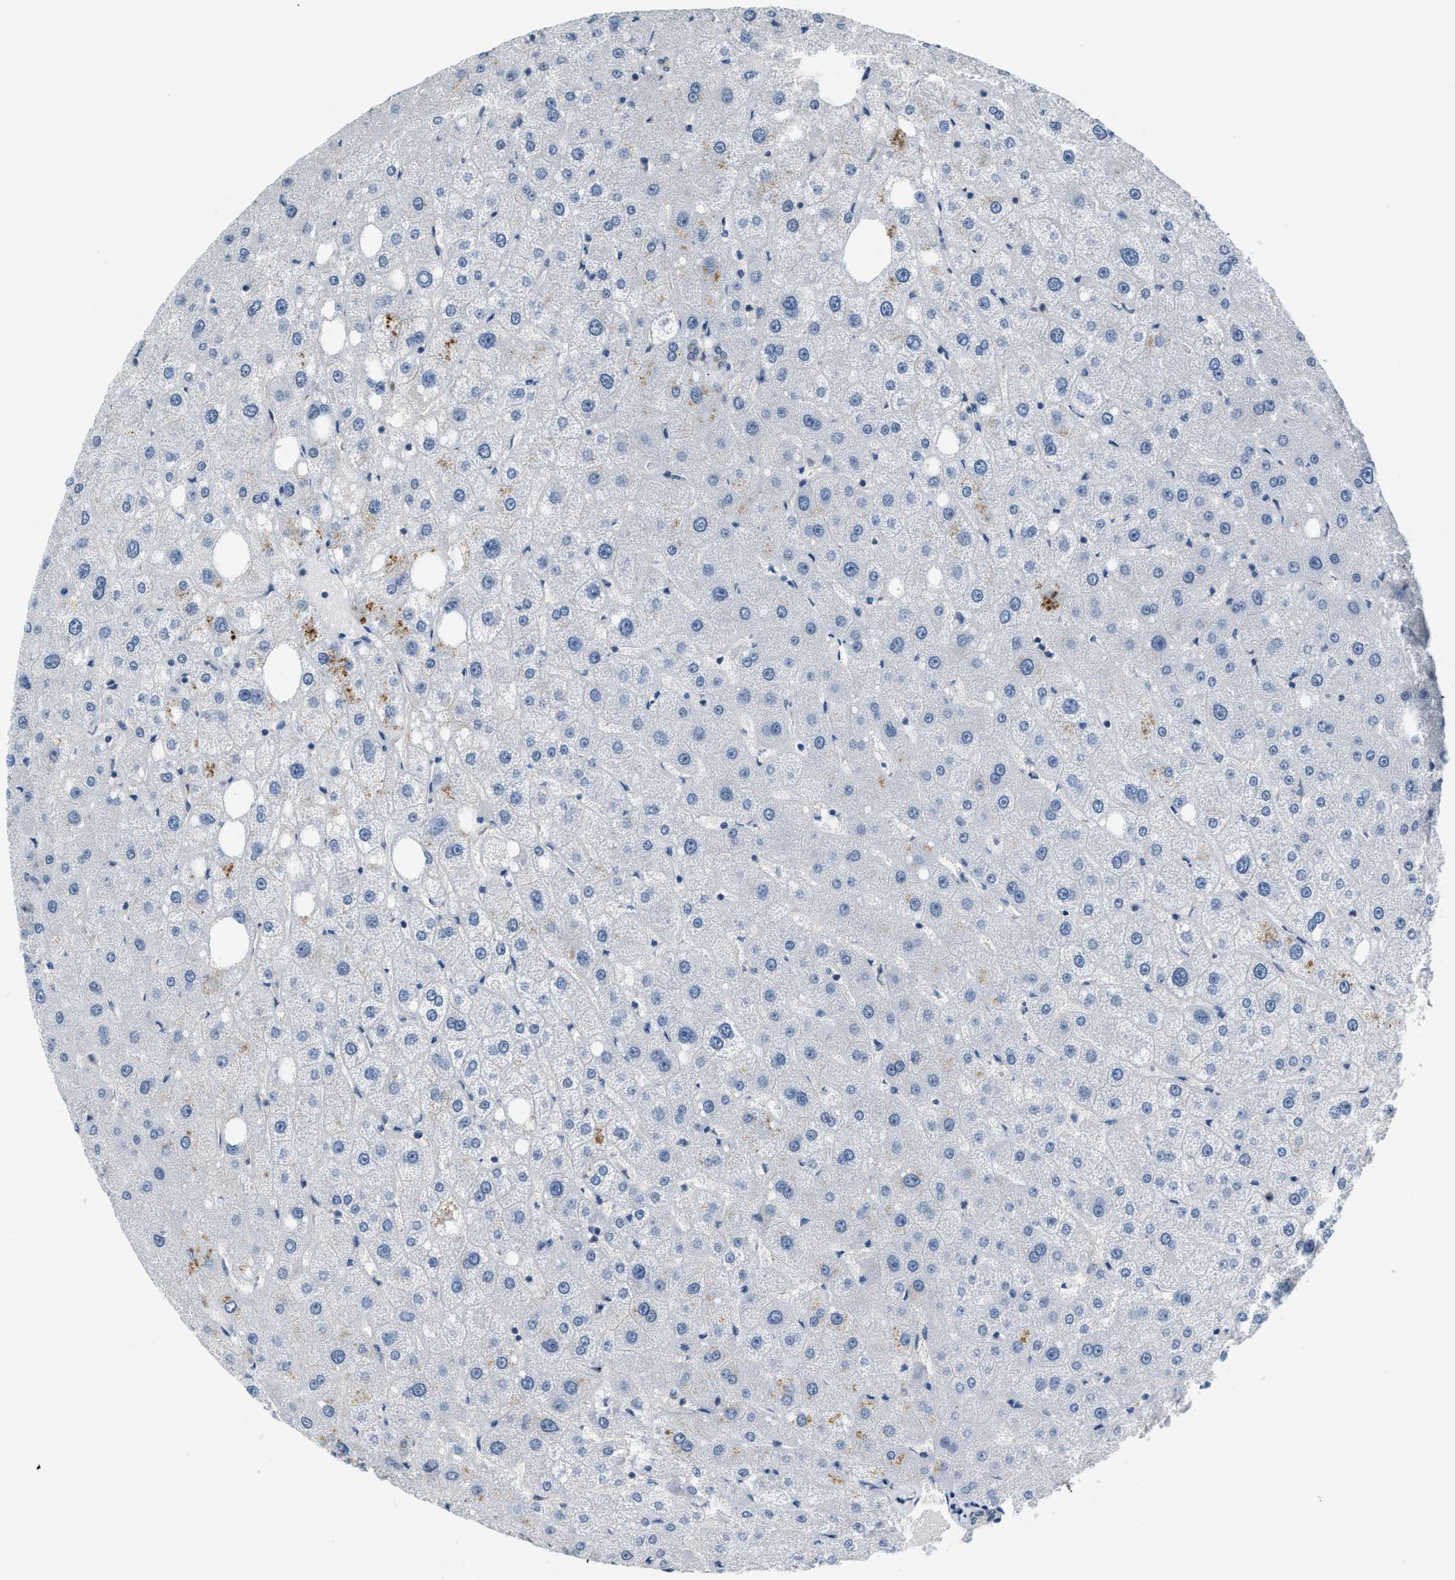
{"staining": {"intensity": "negative", "quantity": "none", "location": "none"}, "tissue": "liver", "cell_type": "Cholangiocytes", "image_type": "normal", "snomed": [{"axis": "morphology", "description": "Normal tissue, NOS"}, {"axis": "topography", "description": "Liver"}], "caption": "Histopathology image shows no protein staining in cholangiocytes of benign liver.", "gene": "TMEM154", "patient": {"sex": "male", "age": 73}}